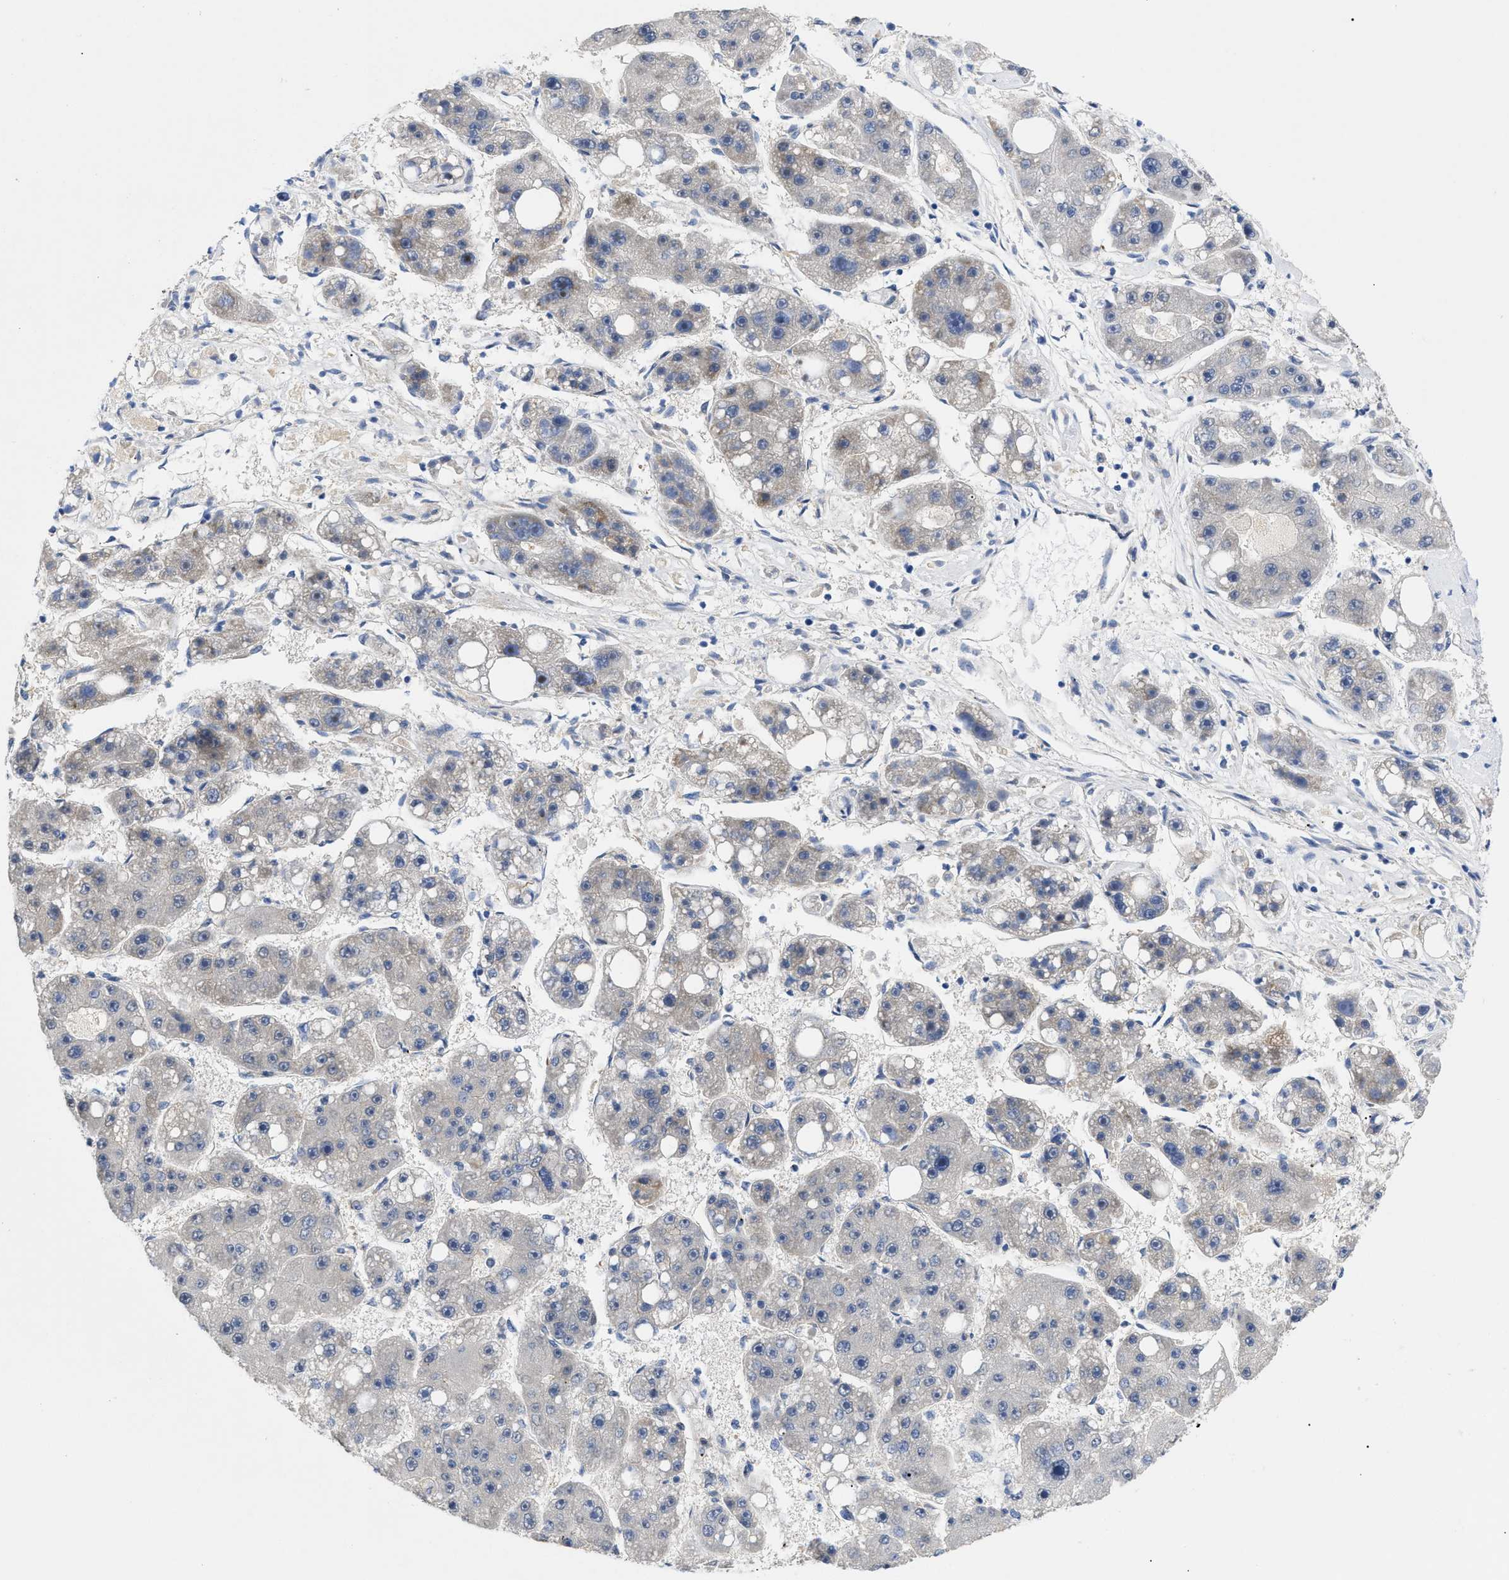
{"staining": {"intensity": "negative", "quantity": "none", "location": "none"}, "tissue": "liver cancer", "cell_type": "Tumor cells", "image_type": "cancer", "snomed": [{"axis": "morphology", "description": "Carcinoma, Hepatocellular, NOS"}, {"axis": "topography", "description": "Liver"}], "caption": "Tumor cells are negative for protein expression in human liver cancer (hepatocellular carcinoma).", "gene": "SFXN5", "patient": {"sex": "female", "age": 61}}